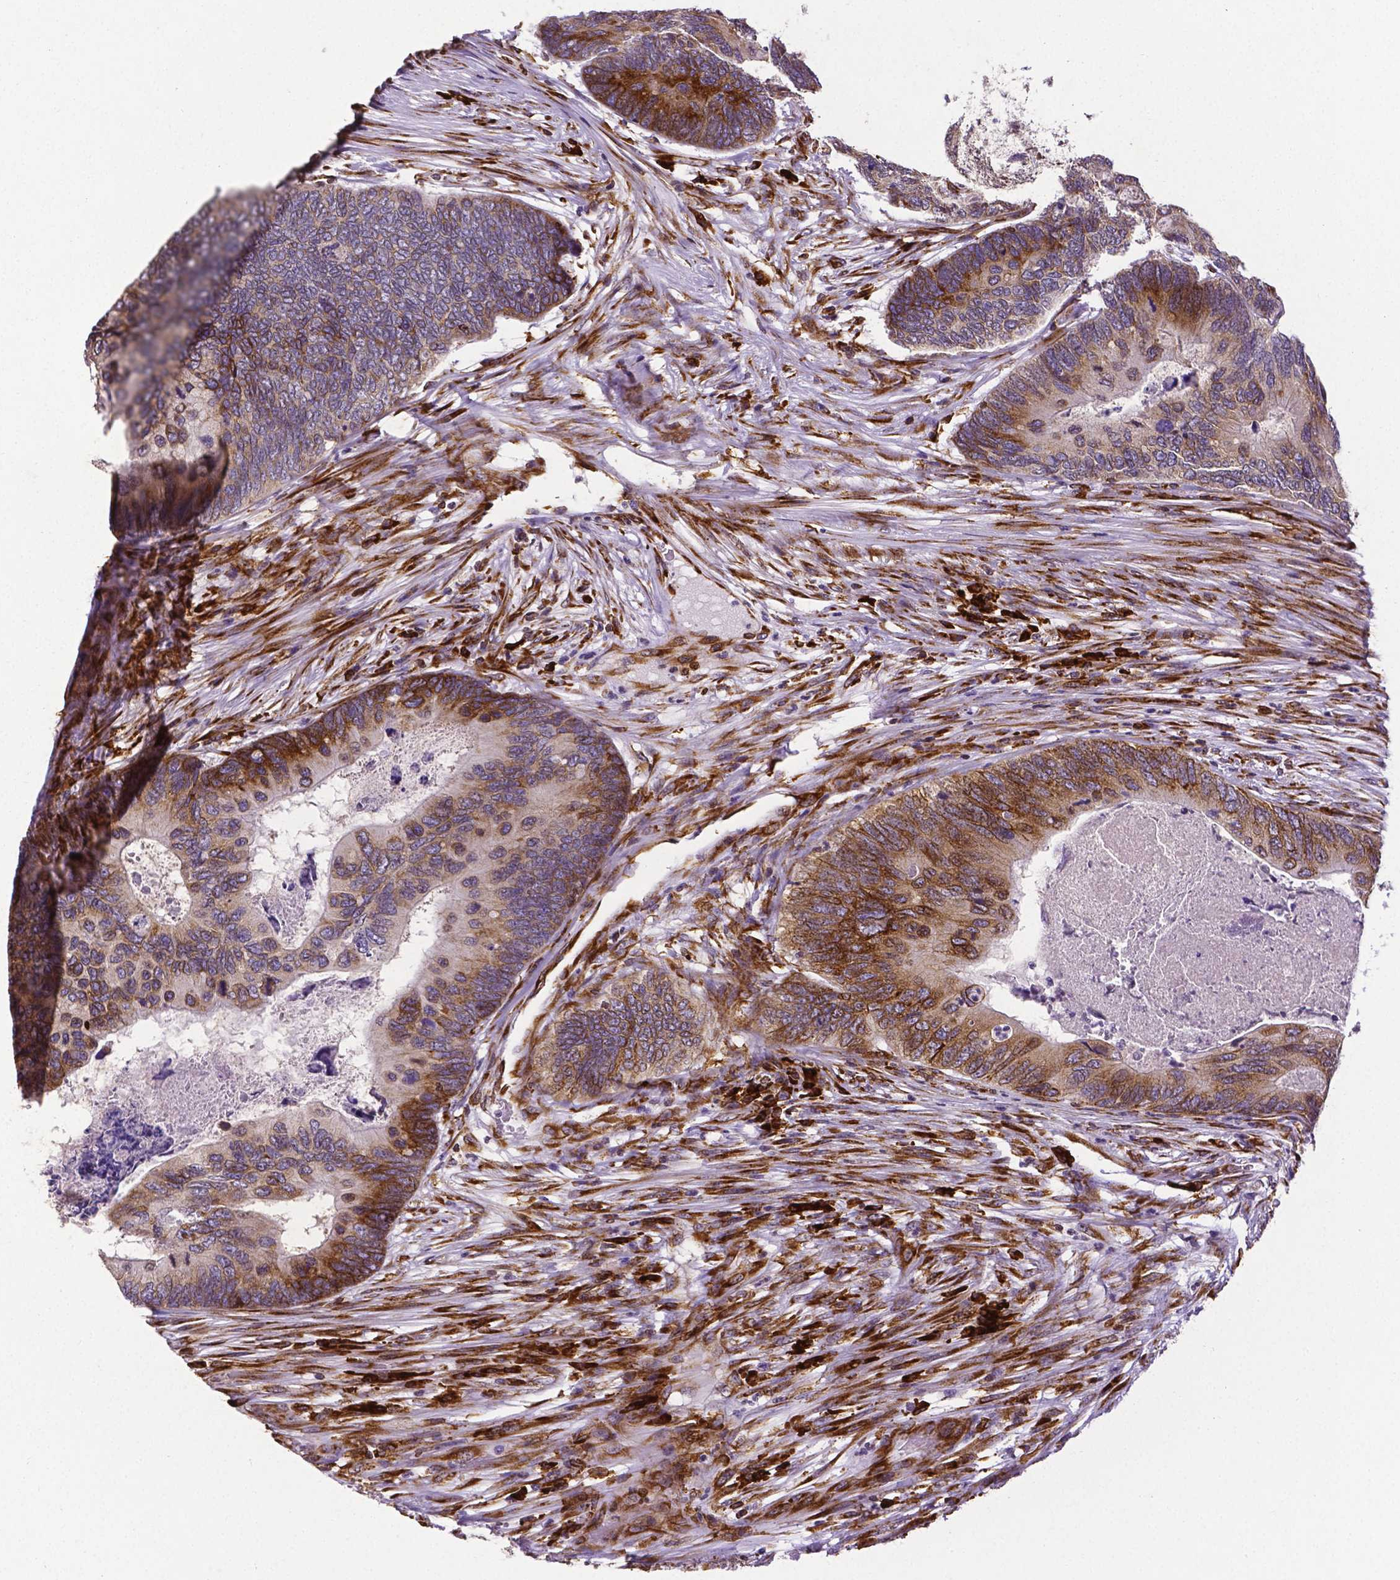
{"staining": {"intensity": "strong", "quantity": ">75%", "location": "cytoplasmic/membranous"}, "tissue": "colorectal cancer", "cell_type": "Tumor cells", "image_type": "cancer", "snomed": [{"axis": "morphology", "description": "Adenocarcinoma, NOS"}, {"axis": "topography", "description": "Colon"}], "caption": "Tumor cells demonstrate high levels of strong cytoplasmic/membranous staining in approximately >75% of cells in human colorectal adenocarcinoma. Using DAB (brown) and hematoxylin (blue) stains, captured at high magnification using brightfield microscopy.", "gene": "MTDH", "patient": {"sex": "female", "age": 67}}